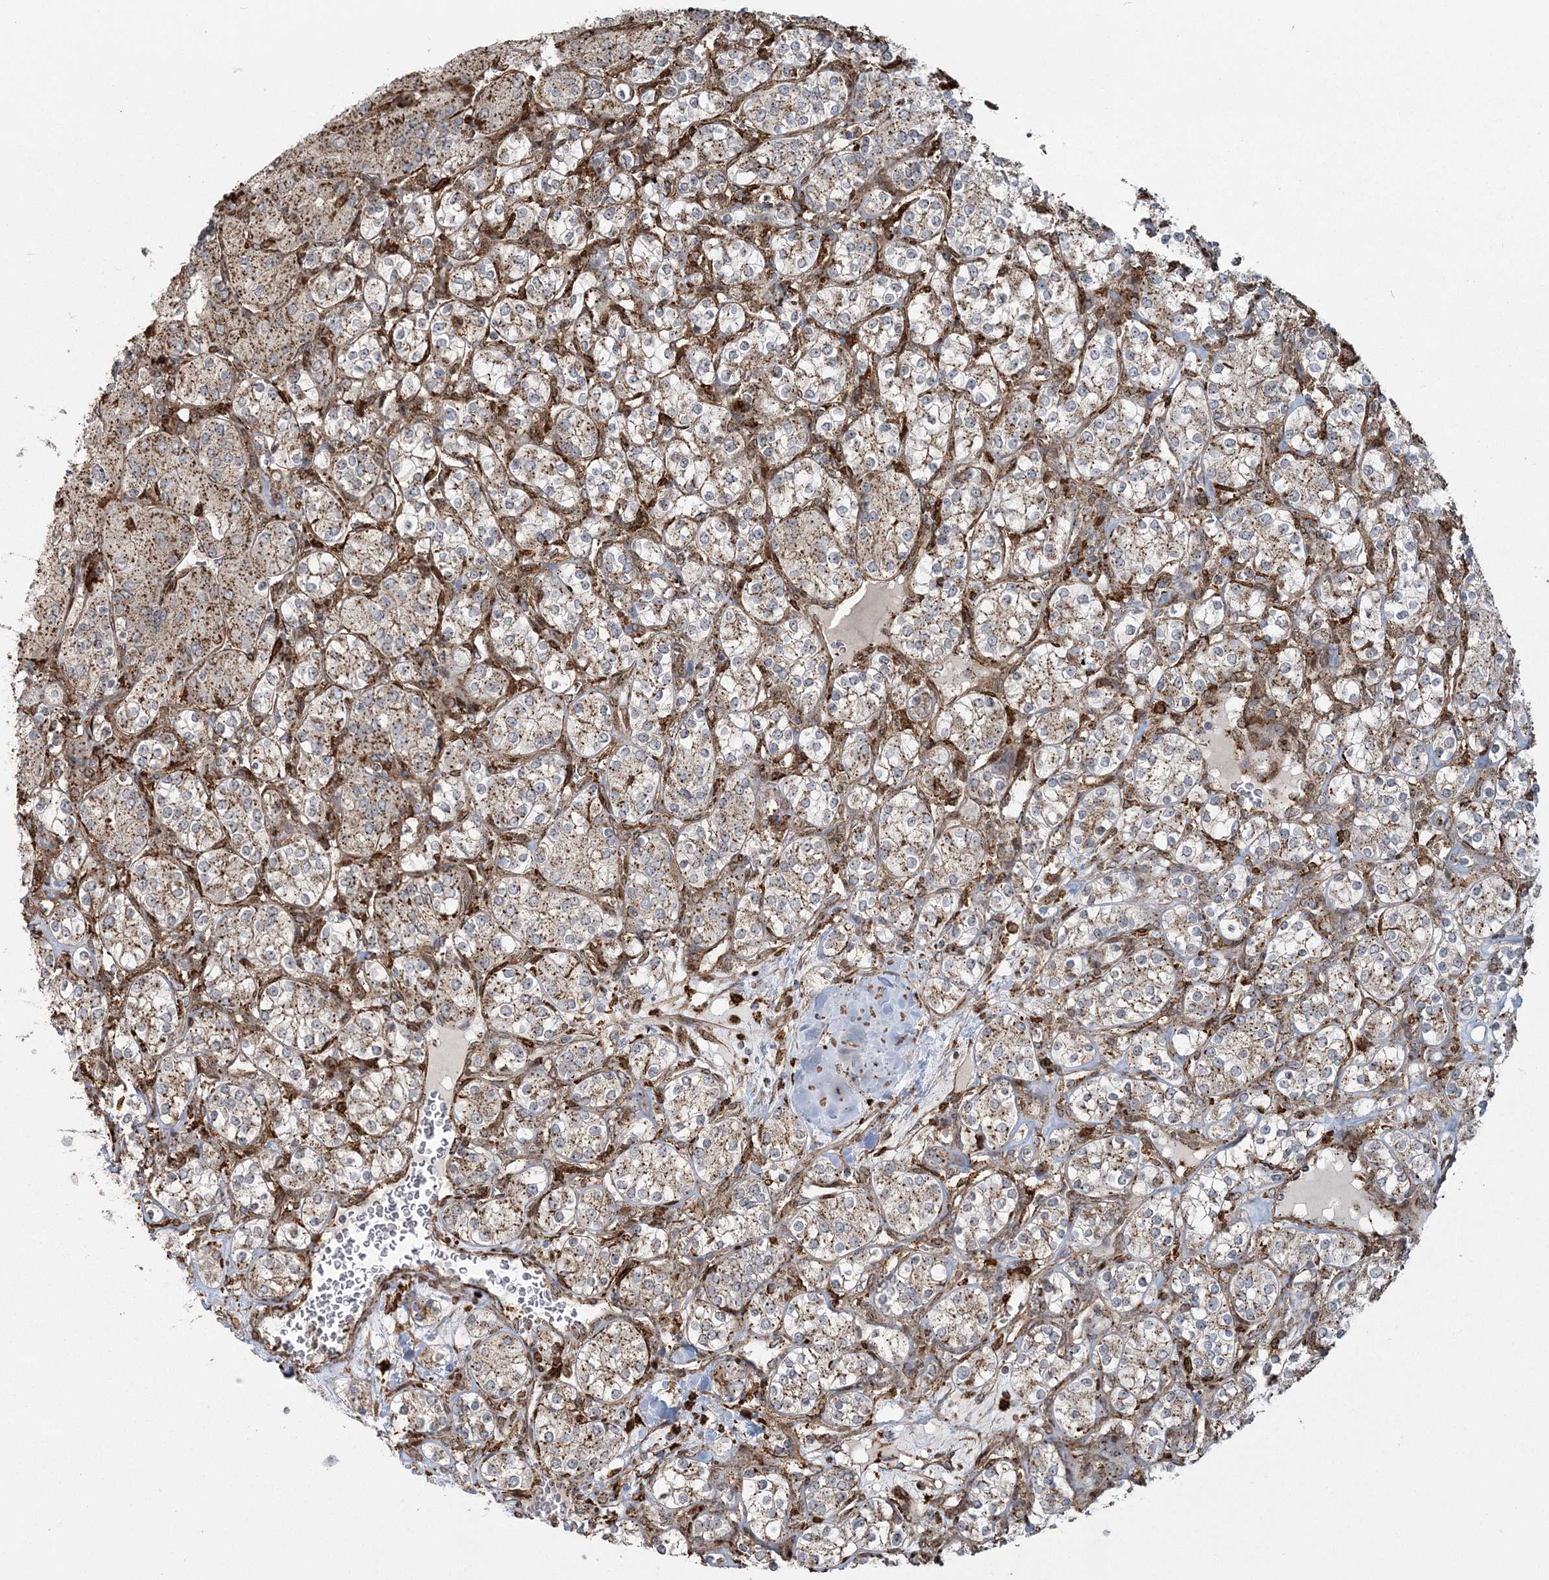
{"staining": {"intensity": "moderate", "quantity": ">75%", "location": "cytoplasmic/membranous"}, "tissue": "renal cancer", "cell_type": "Tumor cells", "image_type": "cancer", "snomed": [{"axis": "morphology", "description": "Adenocarcinoma, NOS"}, {"axis": "topography", "description": "Kidney"}], "caption": "This is an image of immunohistochemistry staining of adenocarcinoma (renal), which shows moderate positivity in the cytoplasmic/membranous of tumor cells.", "gene": "TRAF3IP2", "patient": {"sex": "male", "age": 77}}